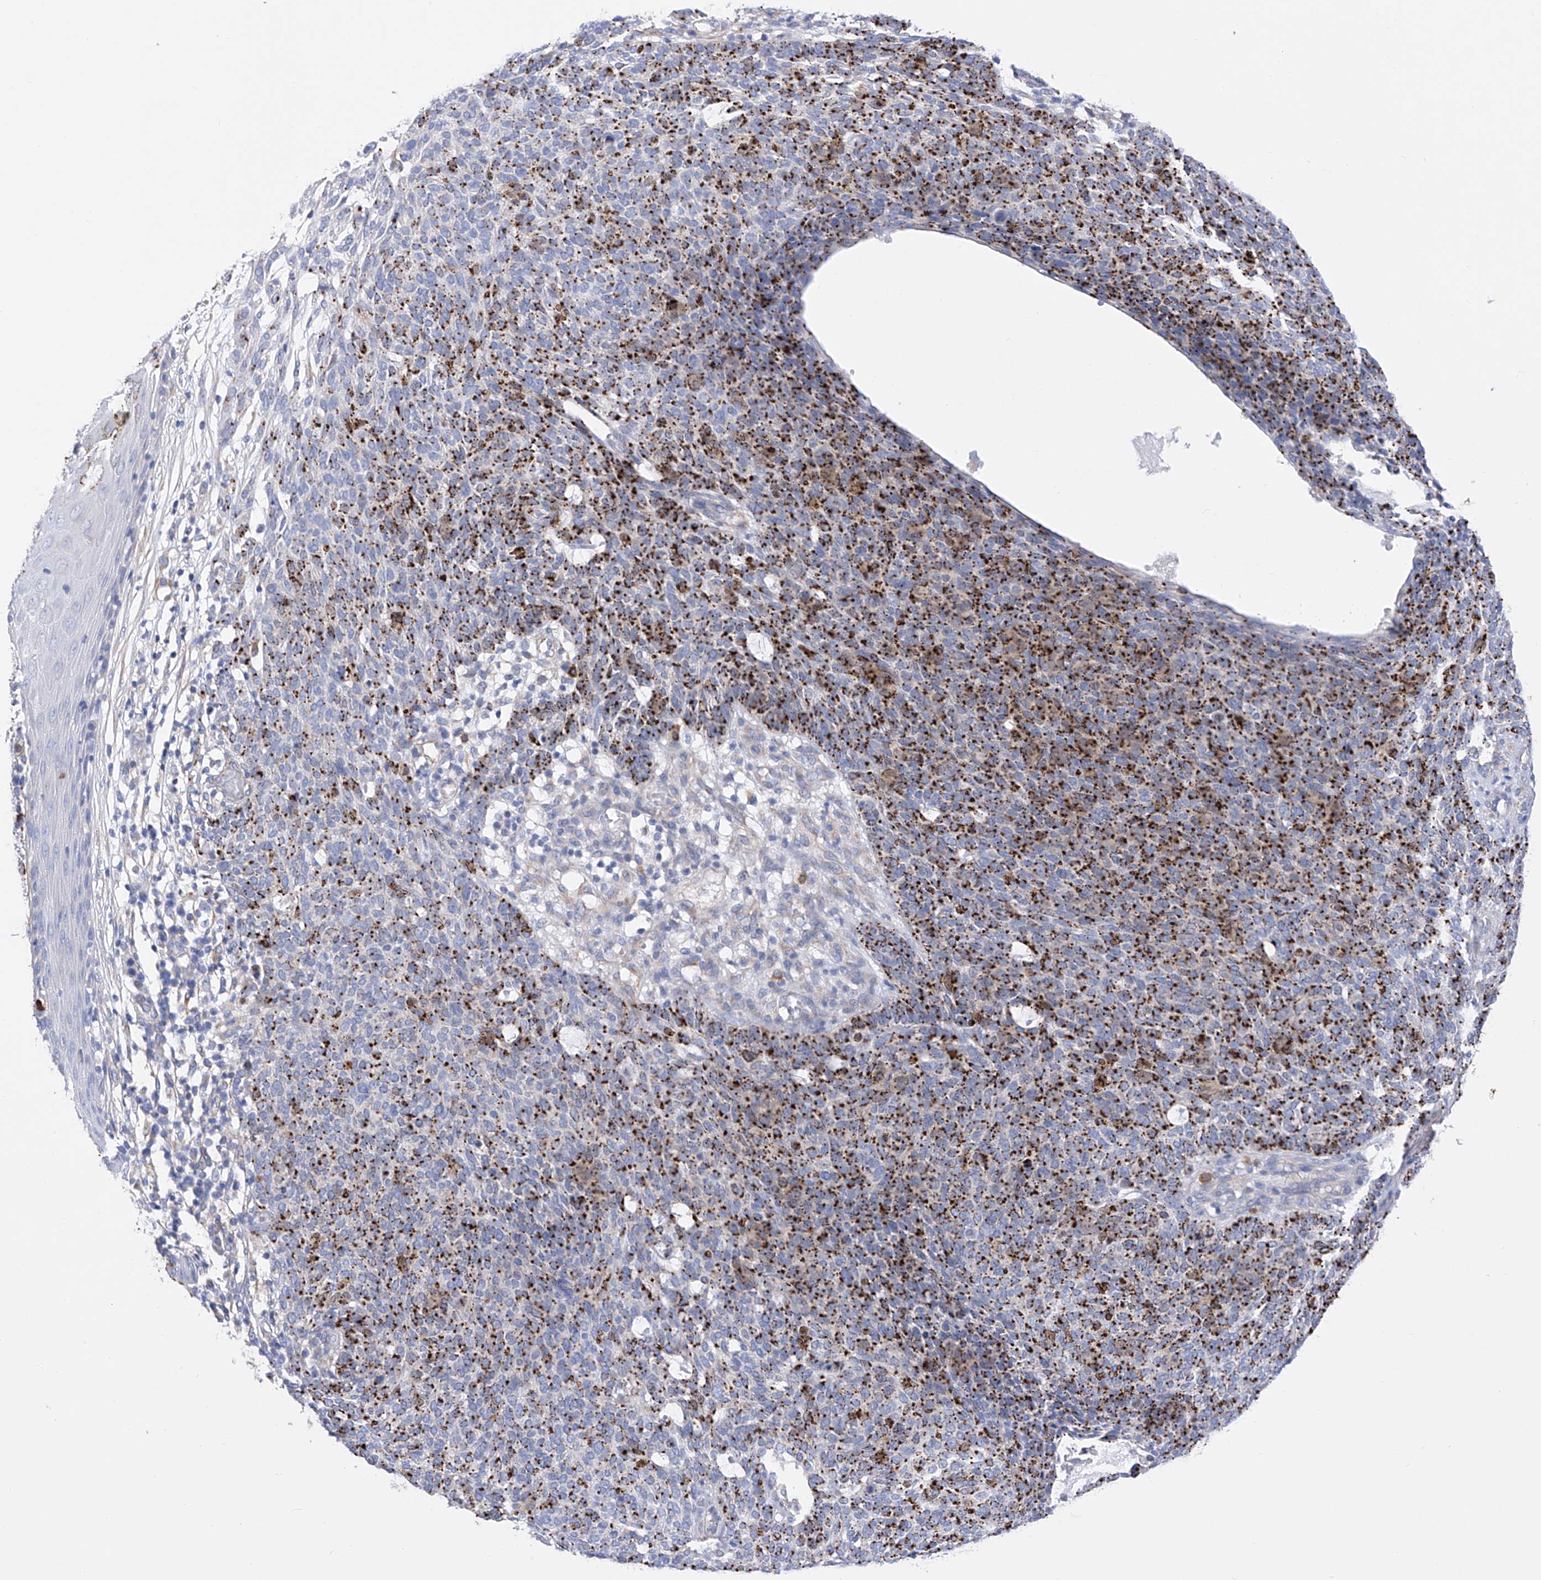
{"staining": {"intensity": "strong", "quantity": "25%-75%", "location": "cytoplasmic/membranous"}, "tissue": "skin cancer", "cell_type": "Tumor cells", "image_type": "cancer", "snomed": [{"axis": "morphology", "description": "Squamous cell carcinoma, NOS"}, {"axis": "topography", "description": "Skin"}], "caption": "Protein expression analysis of human squamous cell carcinoma (skin) reveals strong cytoplasmic/membranous staining in approximately 25%-75% of tumor cells.", "gene": "FLG", "patient": {"sex": "female", "age": 90}}